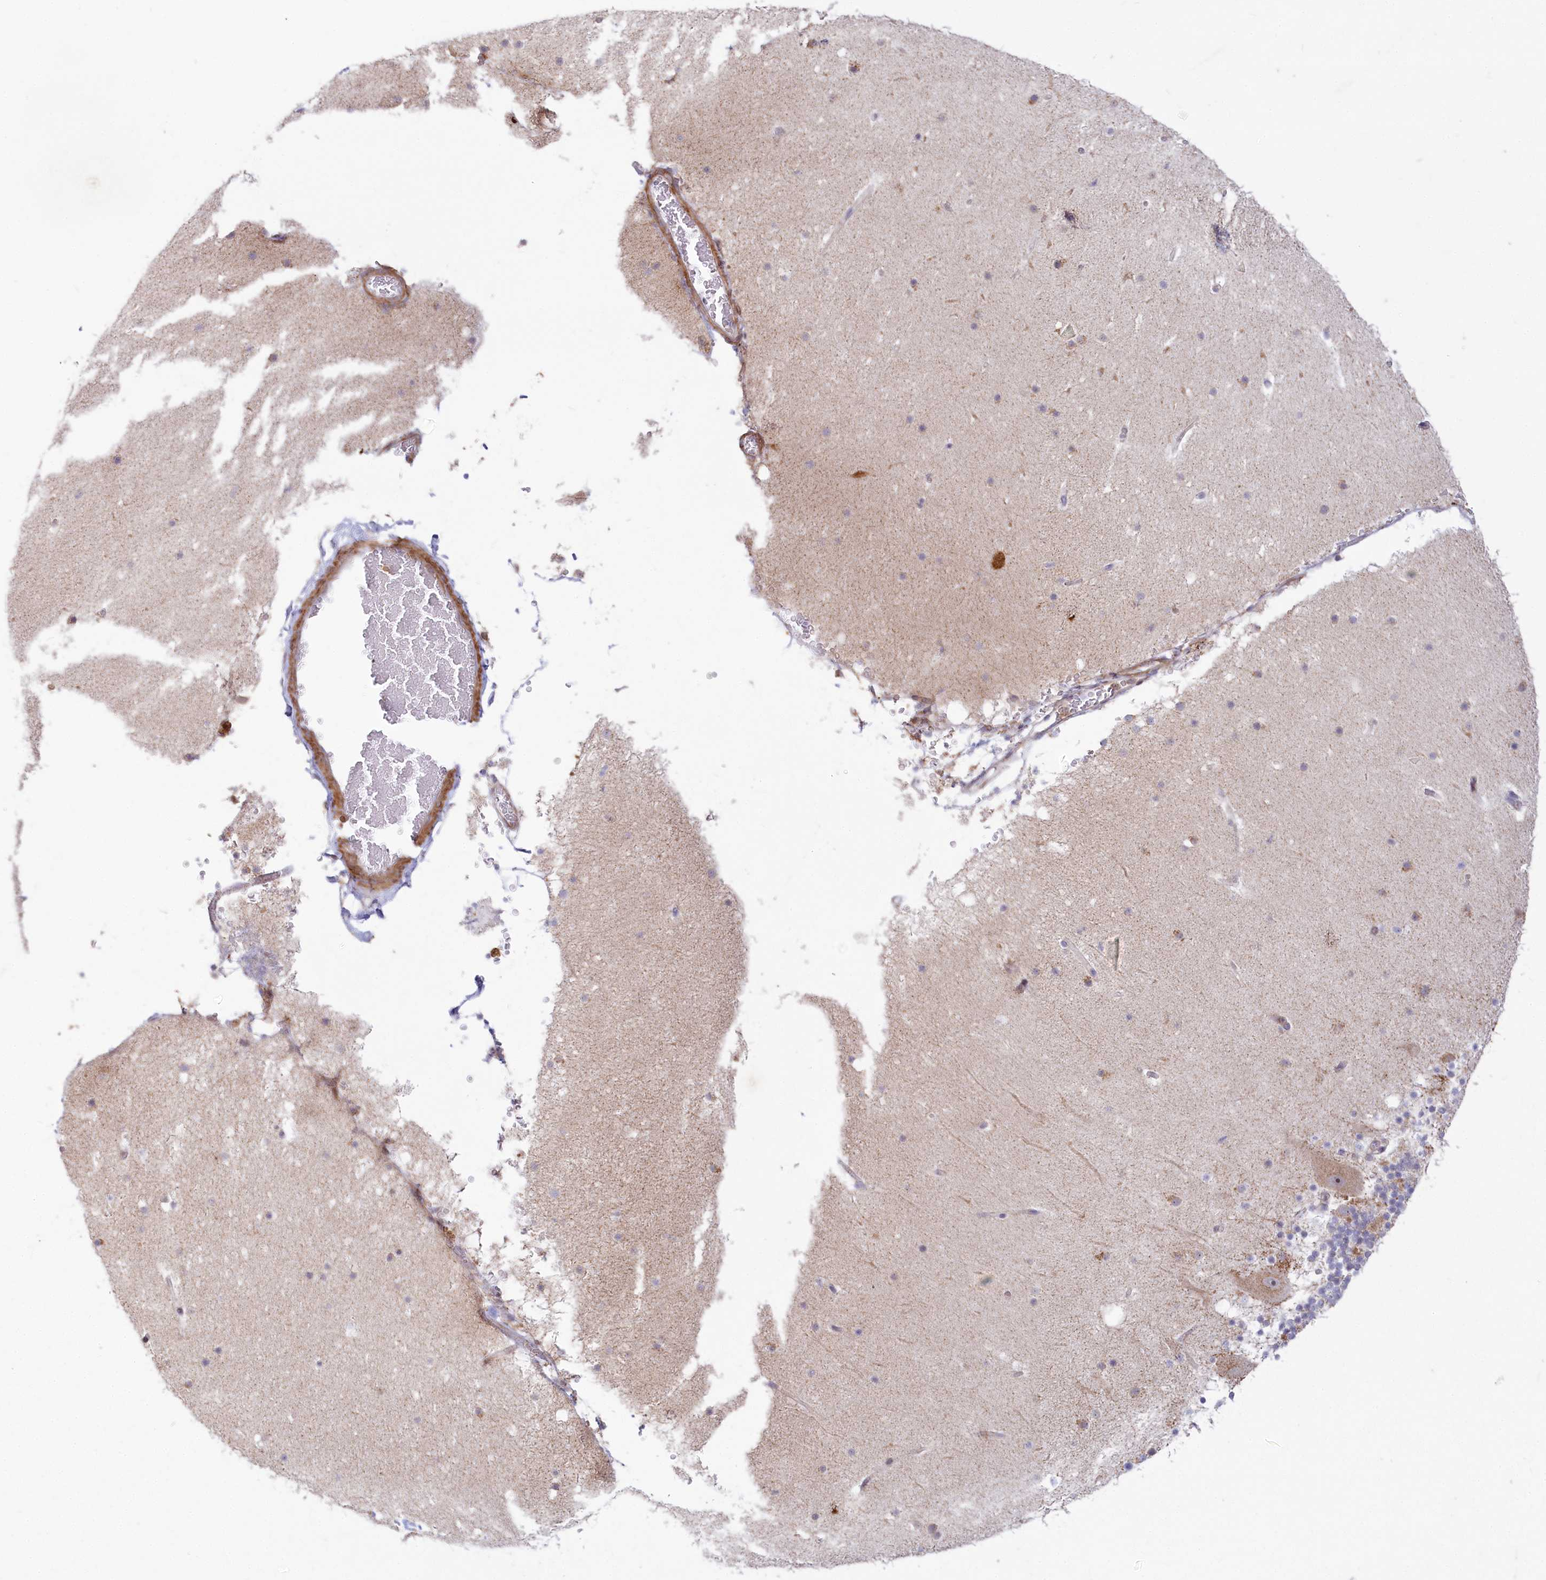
{"staining": {"intensity": "moderate", "quantity": "<25%", "location": "cytoplasmic/membranous"}, "tissue": "cerebellum", "cell_type": "Cells in granular layer", "image_type": "normal", "snomed": [{"axis": "morphology", "description": "Normal tissue, NOS"}, {"axis": "topography", "description": "Cerebellum"}], "caption": "Immunohistochemistry (IHC) image of benign cerebellum stained for a protein (brown), which reveals low levels of moderate cytoplasmic/membranous staining in about <25% of cells in granular layer.", "gene": "MTG1", "patient": {"sex": "male", "age": 57}}